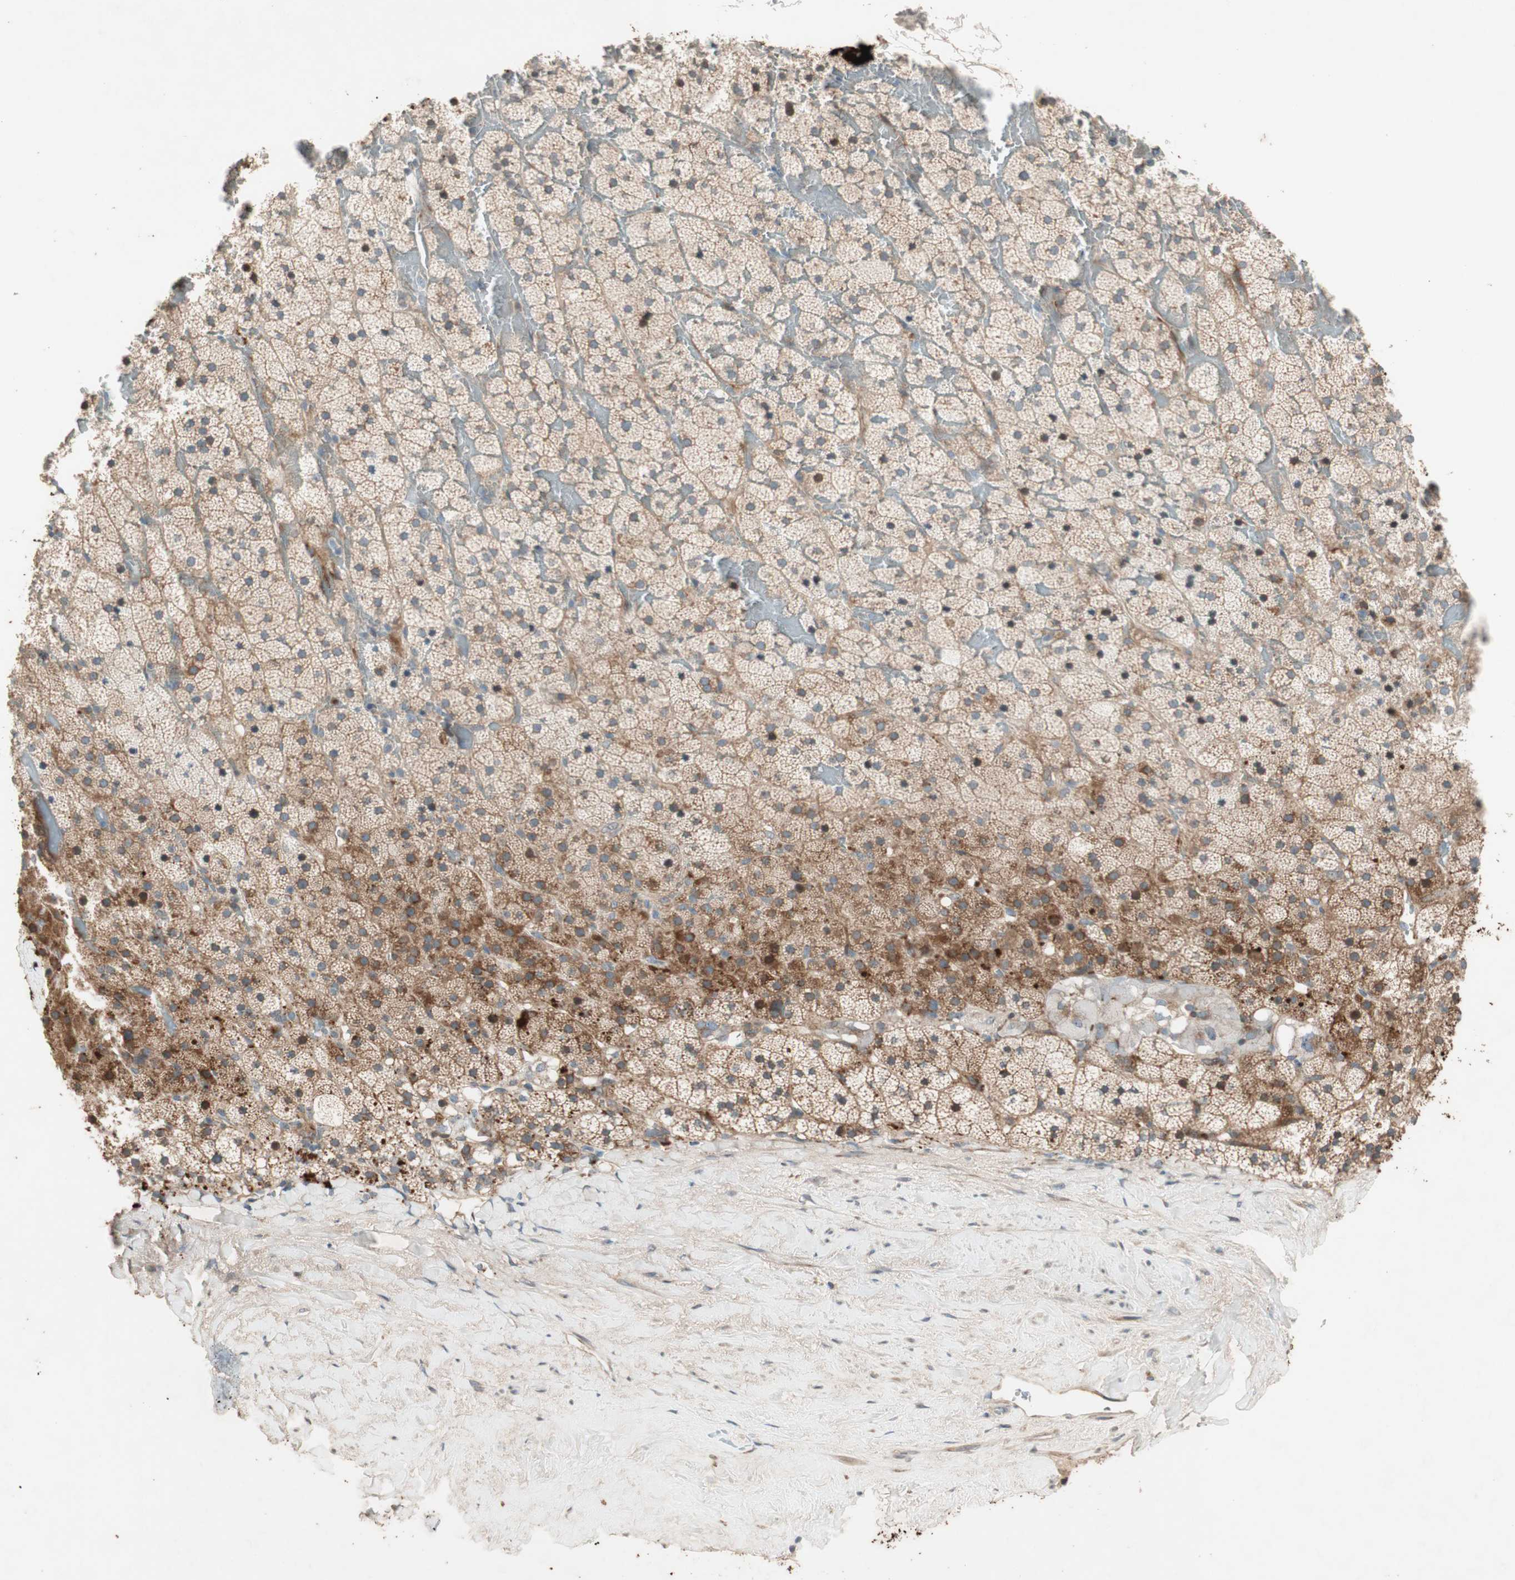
{"staining": {"intensity": "moderate", "quantity": "25%-75%", "location": "cytoplasmic/membranous,nuclear"}, "tissue": "adrenal gland", "cell_type": "Glandular cells", "image_type": "normal", "snomed": [{"axis": "morphology", "description": "Normal tissue, NOS"}, {"axis": "topography", "description": "Adrenal gland"}], "caption": "Immunohistochemistry of unremarkable human adrenal gland exhibits medium levels of moderate cytoplasmic/membranous,nuclear positivity in about 25%-75% of glandular cells. (DAB IHC, brown staining for protein, blue staining for nuclei).", "gene": "APOO", "patient": {"sex": "male", "age": 35}}